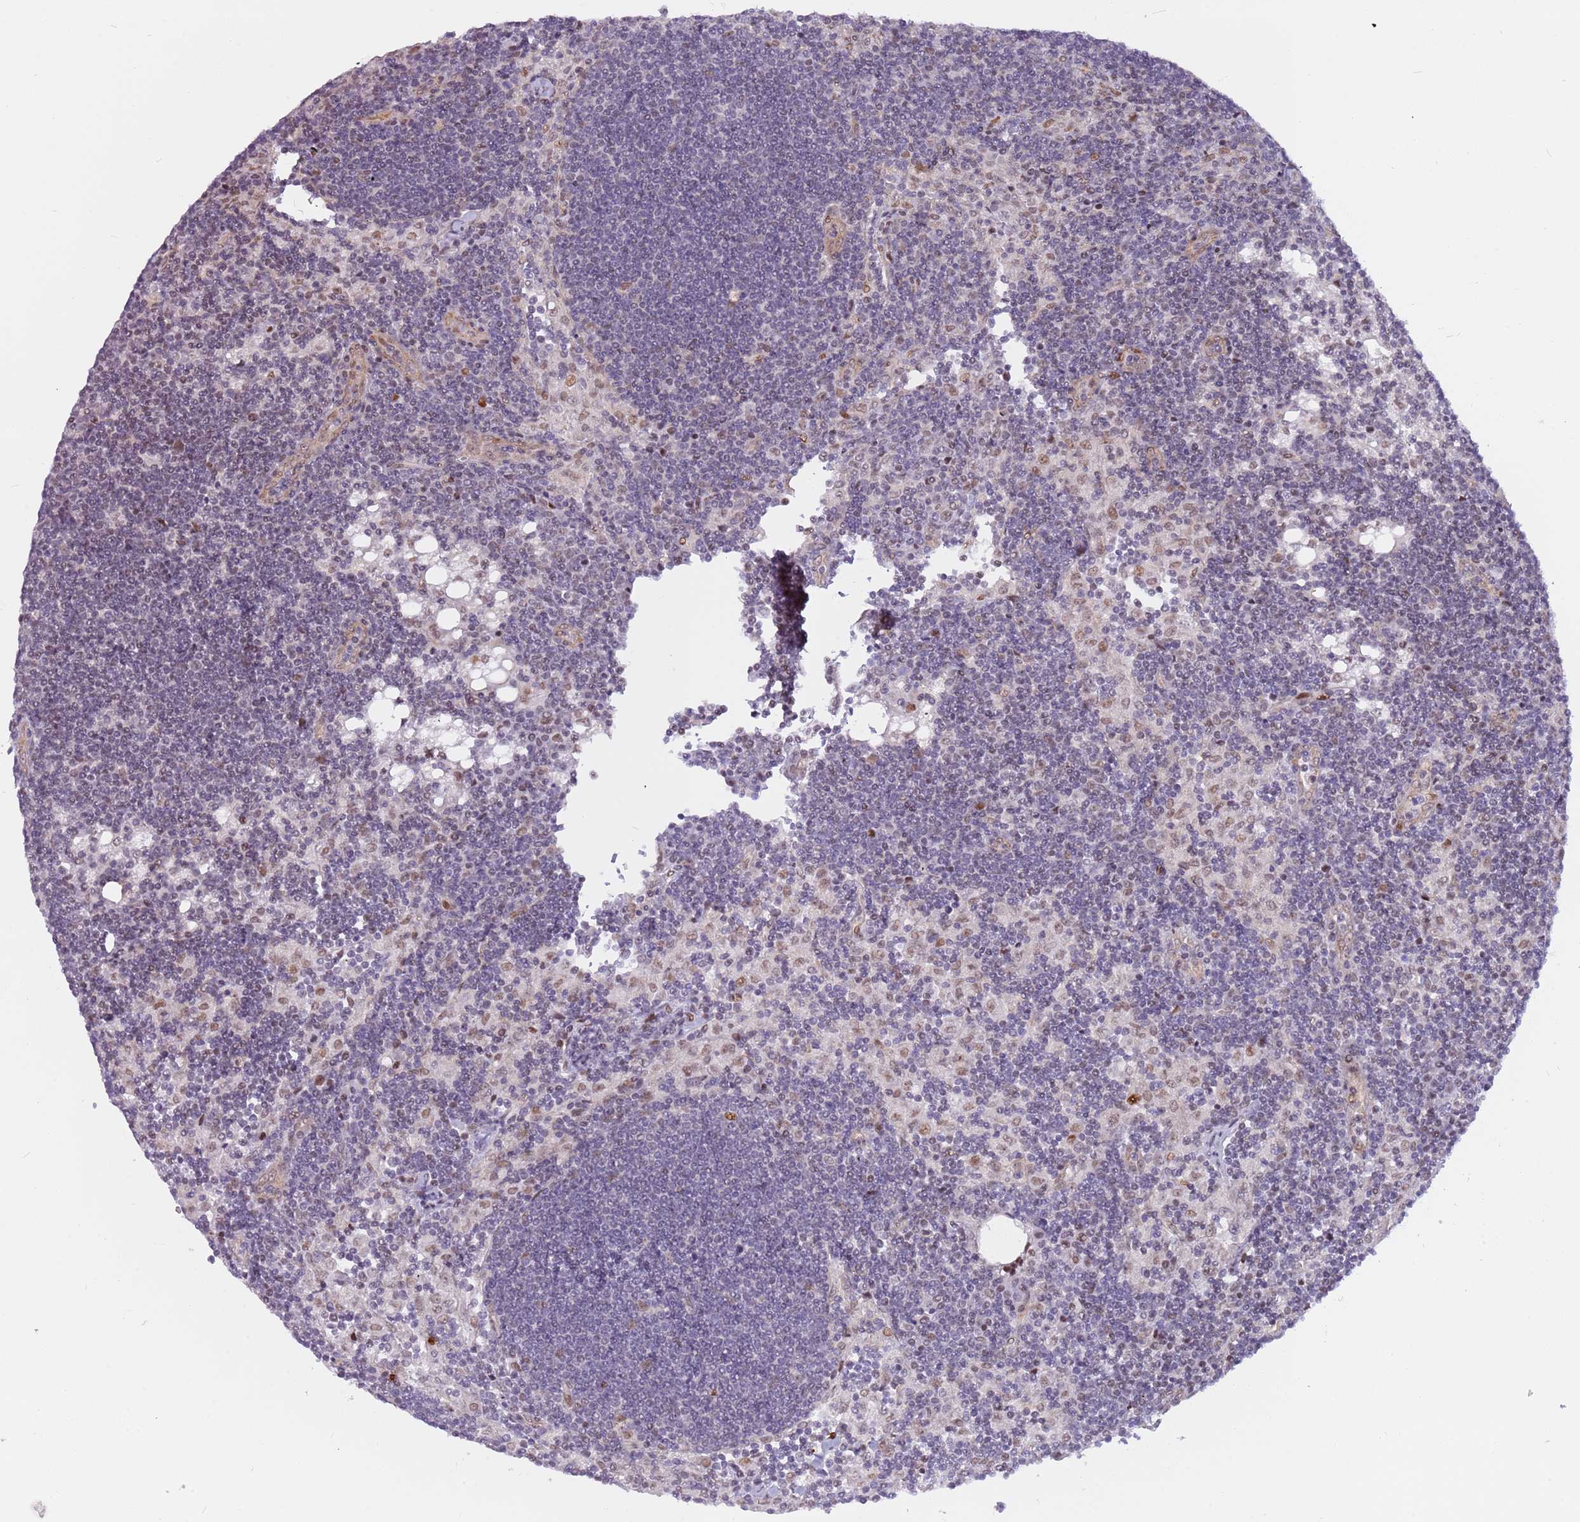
{"staining": {"intensity": "moderate", "quantity": "25%-75%", "location": "nuclear"}, "tissue": "lymph node", "cell_type": "Germinal center cells", "image_type": "normal", "snomed": [{"axis": "morphology", "description": "Normal tissue, NOS"}, {"axis": "topography", "description": "Lymph node"}], "caption": "Immunohistochemical staining of normal human lymph node displays medium levels of moderate nuclear staining in approximately 25%-75% of germinal center cells.", "gene": "LRMDA", "patient": {"sex": "male", "age": 24}}